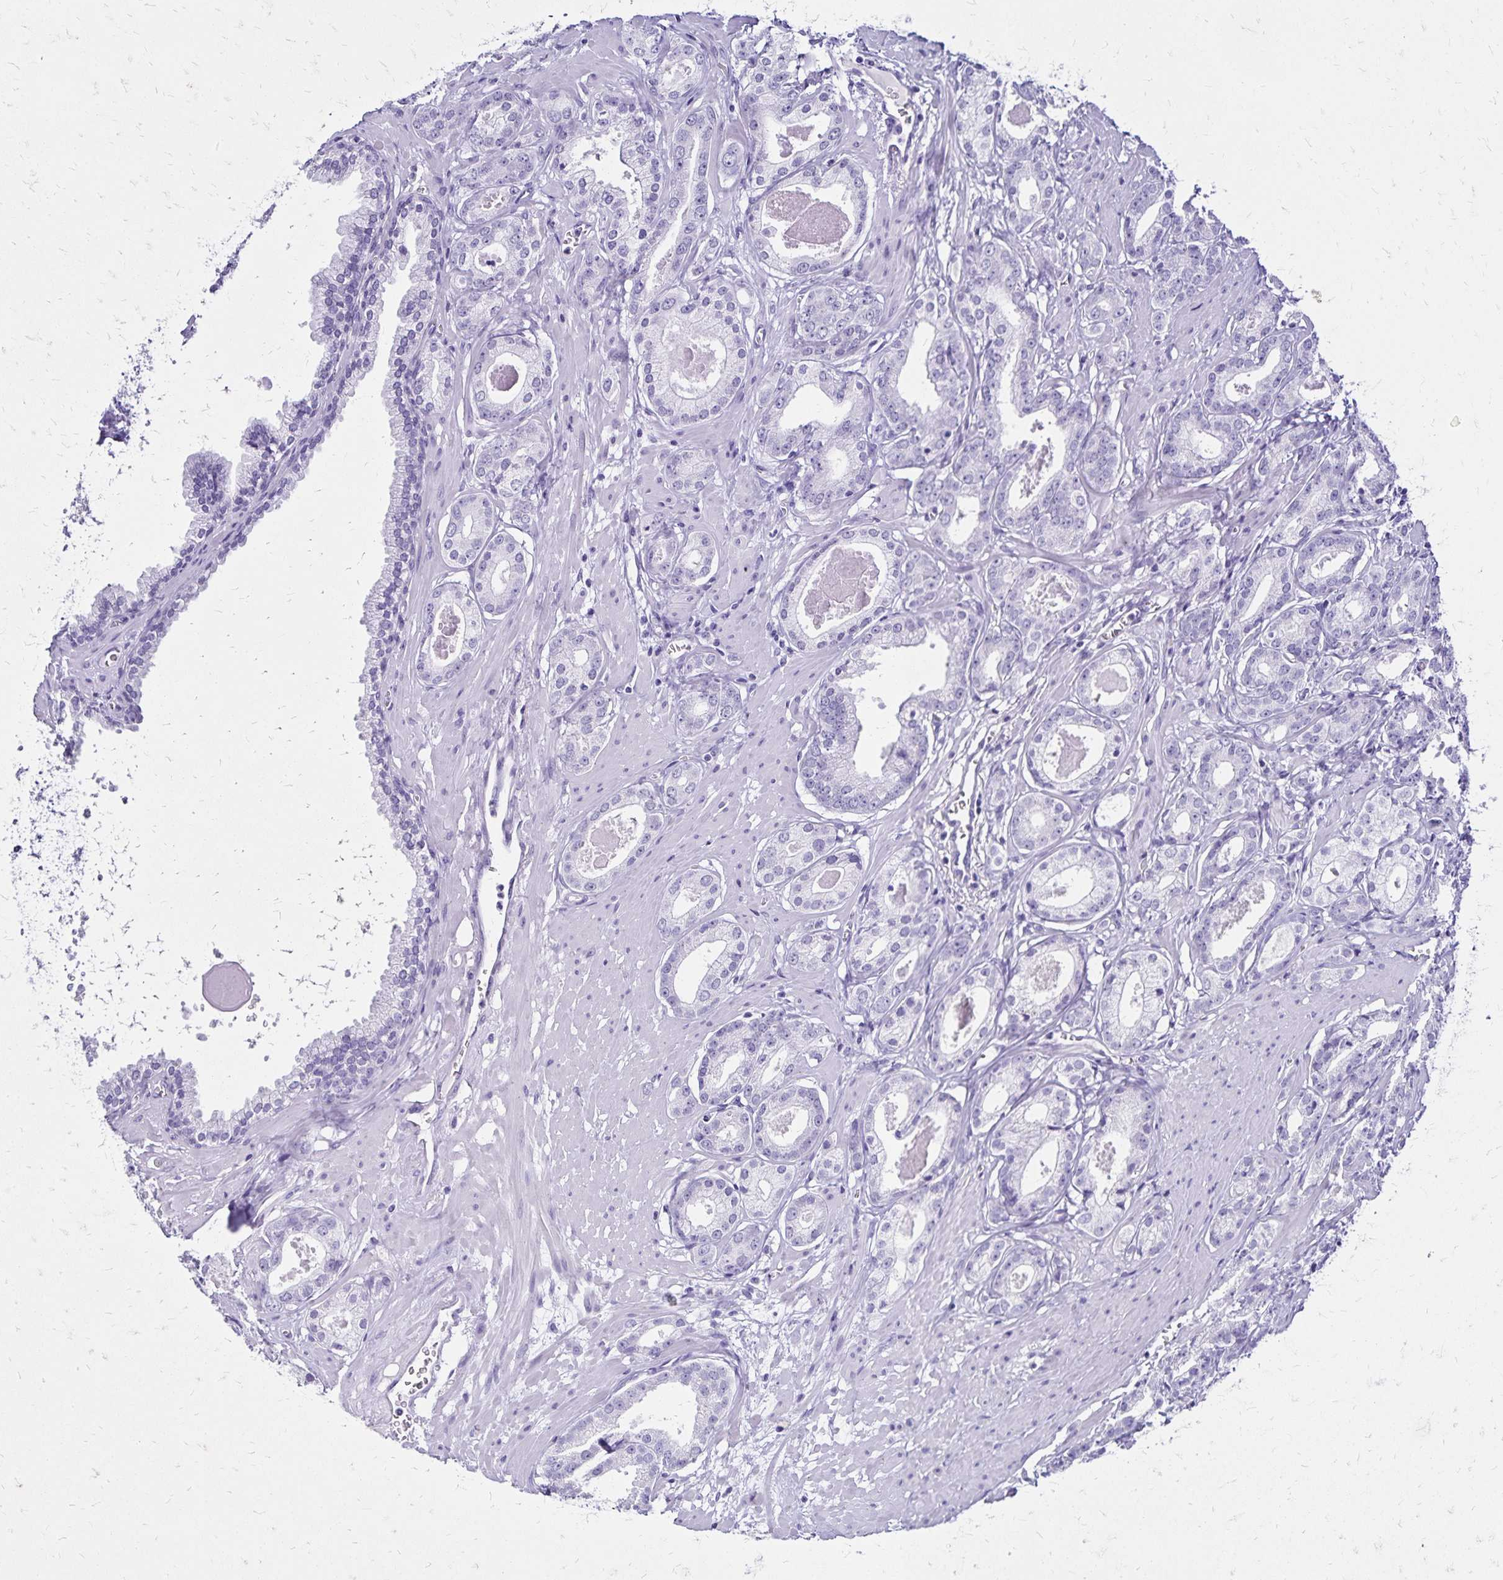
{"staining": {"intensity": "negative", "quantity": "none", "location": "none"}, "tissue": "prostate cancer", "cell_type": "Tumor cells", "image_type": "cancer", "snomed": [{"axis": "morphology", "description": "Adenocarcinoma, NOS"}, {"axis": "morphology", "description": "Adenocarcinoma, Low grade"}, {"axis": "topography", "description": "Prostate"}], "caption": "Immunohistochemistry (IHC) micrograph of prostate adenocarcinoma stained for a protein (brown), which exhibits no staining in tumor cells.", "gene": "LIN28B", "patient": {"sex": "male", "age": 64}}